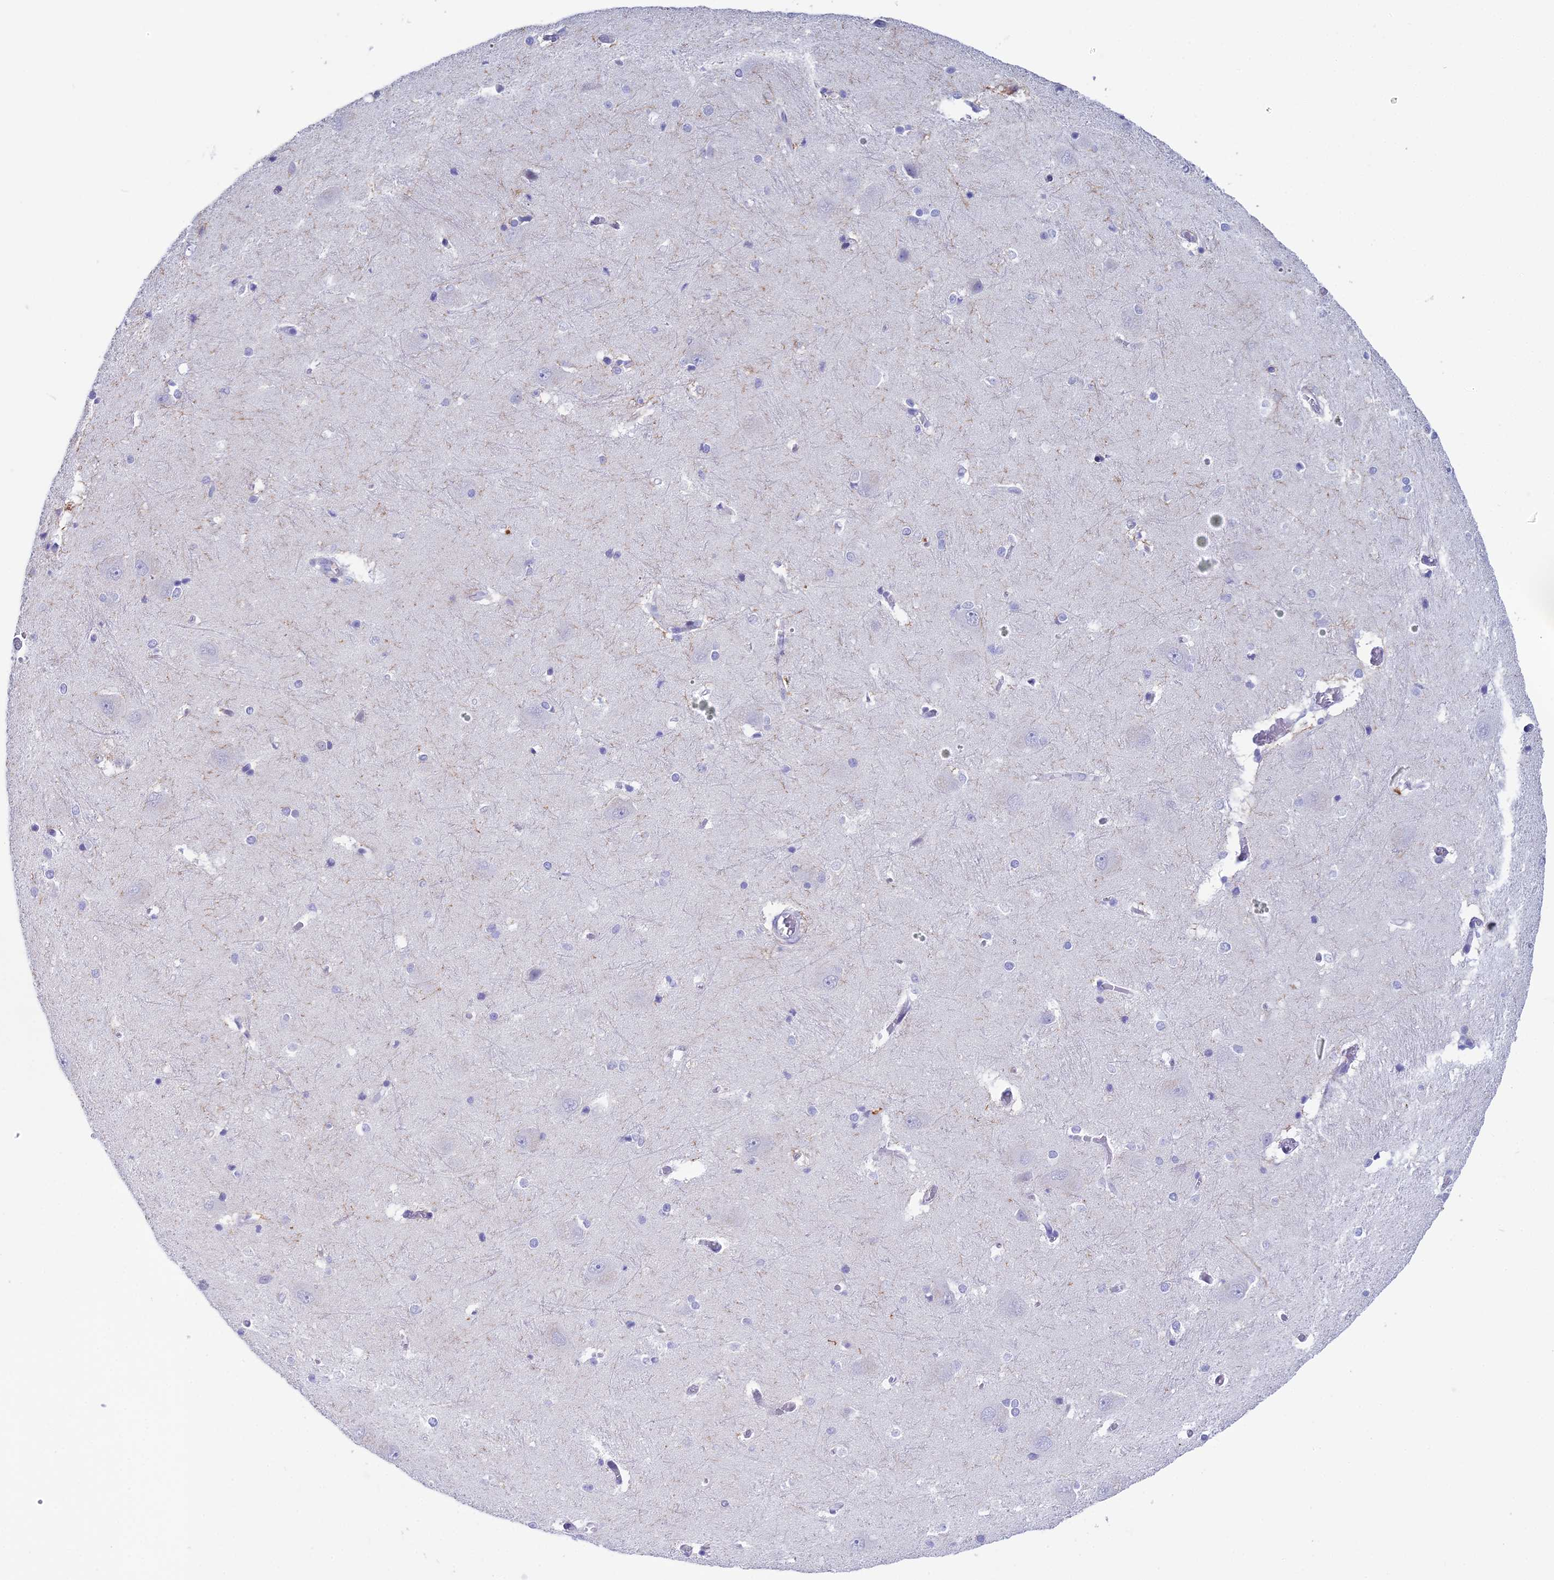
{"staining": {"intensity": "negative", "quantity": "none", "location": "none"}, "tissue": "caudate", "cell_type": "Glial cells", "image_type": "normal", "snomed": [{"axis": "morphology", "description": "Normal tissue, NOS"}, {"axis": "topography", "description": "Lateral ventricle wall"}], "caption": "Immunohistochemical staining of benign human caudate reveals no significant expression in glial cells. Brightfield microscopy of immunohistochemistry stained with DAB (3,3'-diaminobenzidine) (brown) and hematoxylin (blue), captured at high magnification.", "gene": "CC2D2A", "patient": {"sex": "male", "age": 37}}